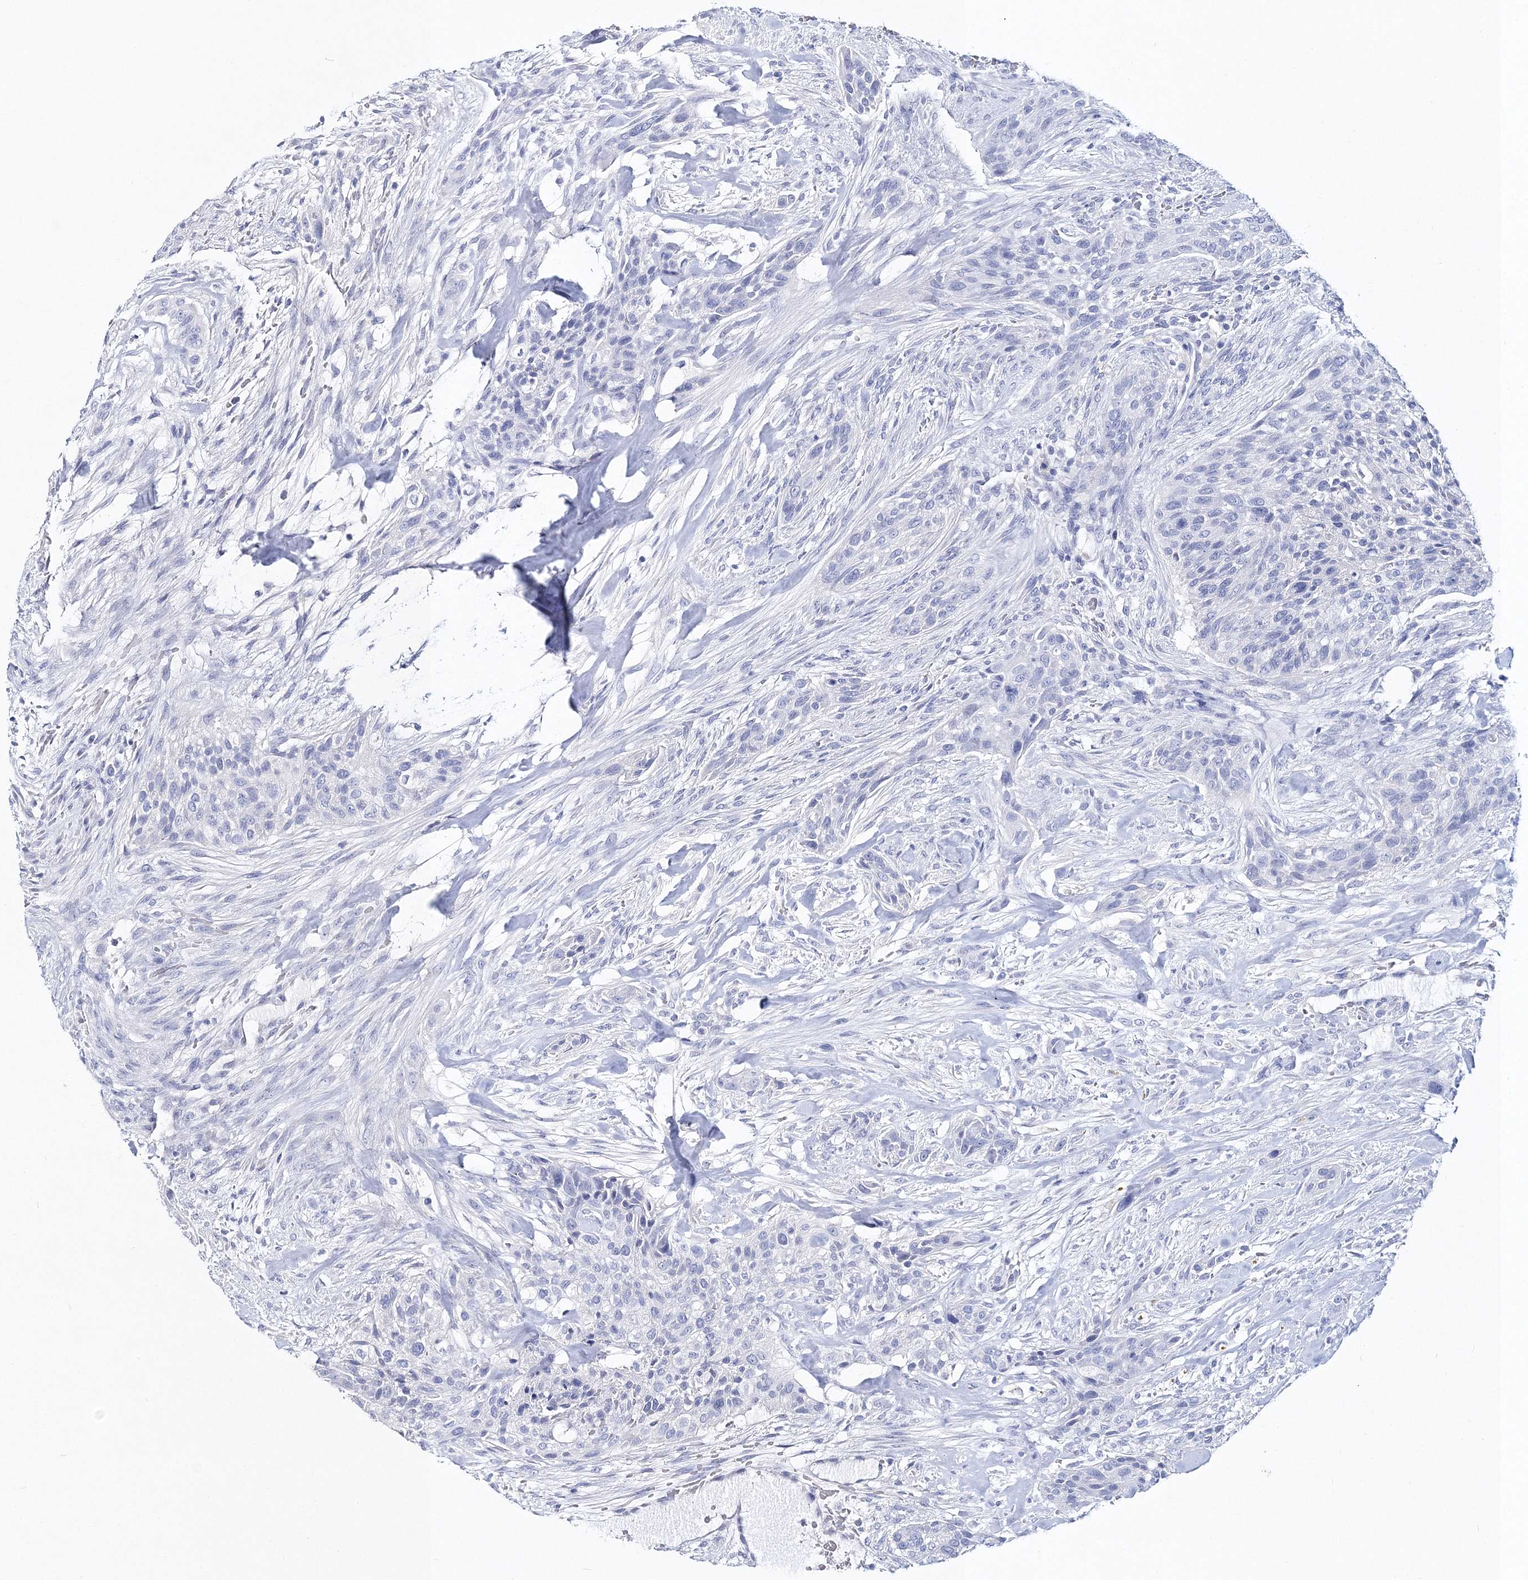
{"staining": {"intensity": "negative", "quantity": "none", "location": "none"}, "tissue": "urothelial cancer", "cell_type": "Tumor cells", "image_type": "cancer", "snomed": [{"axis": "morphology", "description": "Urothelial carcinoma, High grade"}, {"axis": "topography", "description": "Urinary bladder"}], "caption": "Tumor cells show no significant positivity in urothelial carcinoma (high-grade).", "gene": "MYOZ2", "patient": {"sex": "male", "age": 35}}